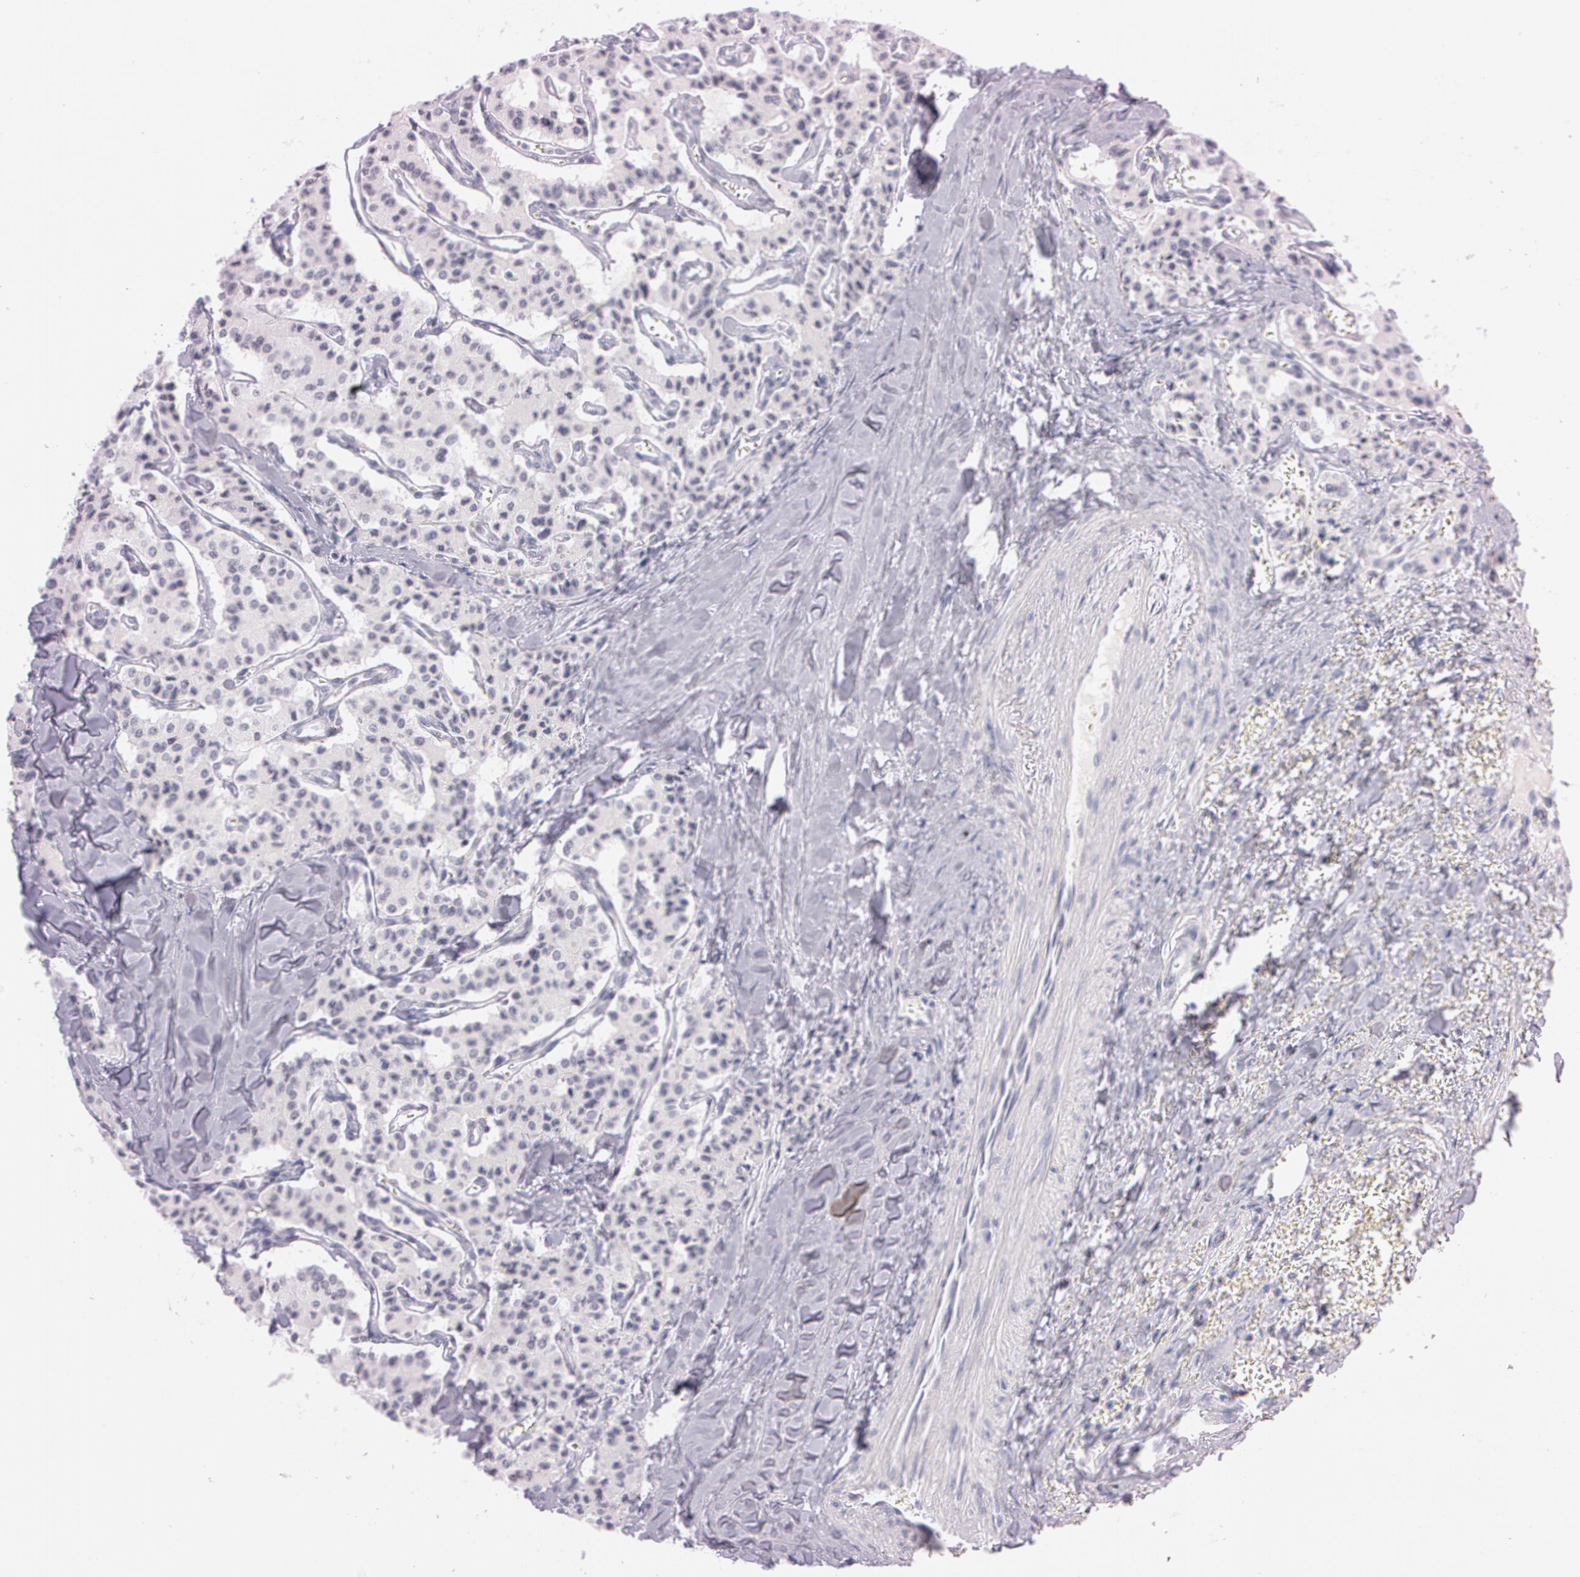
{"staining": {"intensity": "negative", "quantity": "none", "location": "none"}, "tissue": "carcinoid", "cell_type": "Tumor cells", "image_type": "cancer", "snomed": [{"axis": "morphology", "description": "Carcinoid, malignant, NOS"}, {"axis": "topography", "description": "Bronchus"}], "caption": "There is no significant expression in tumor cells of carcinoid.", "gene": "FBL", "patient": {"sex": "male", "age": 55}}